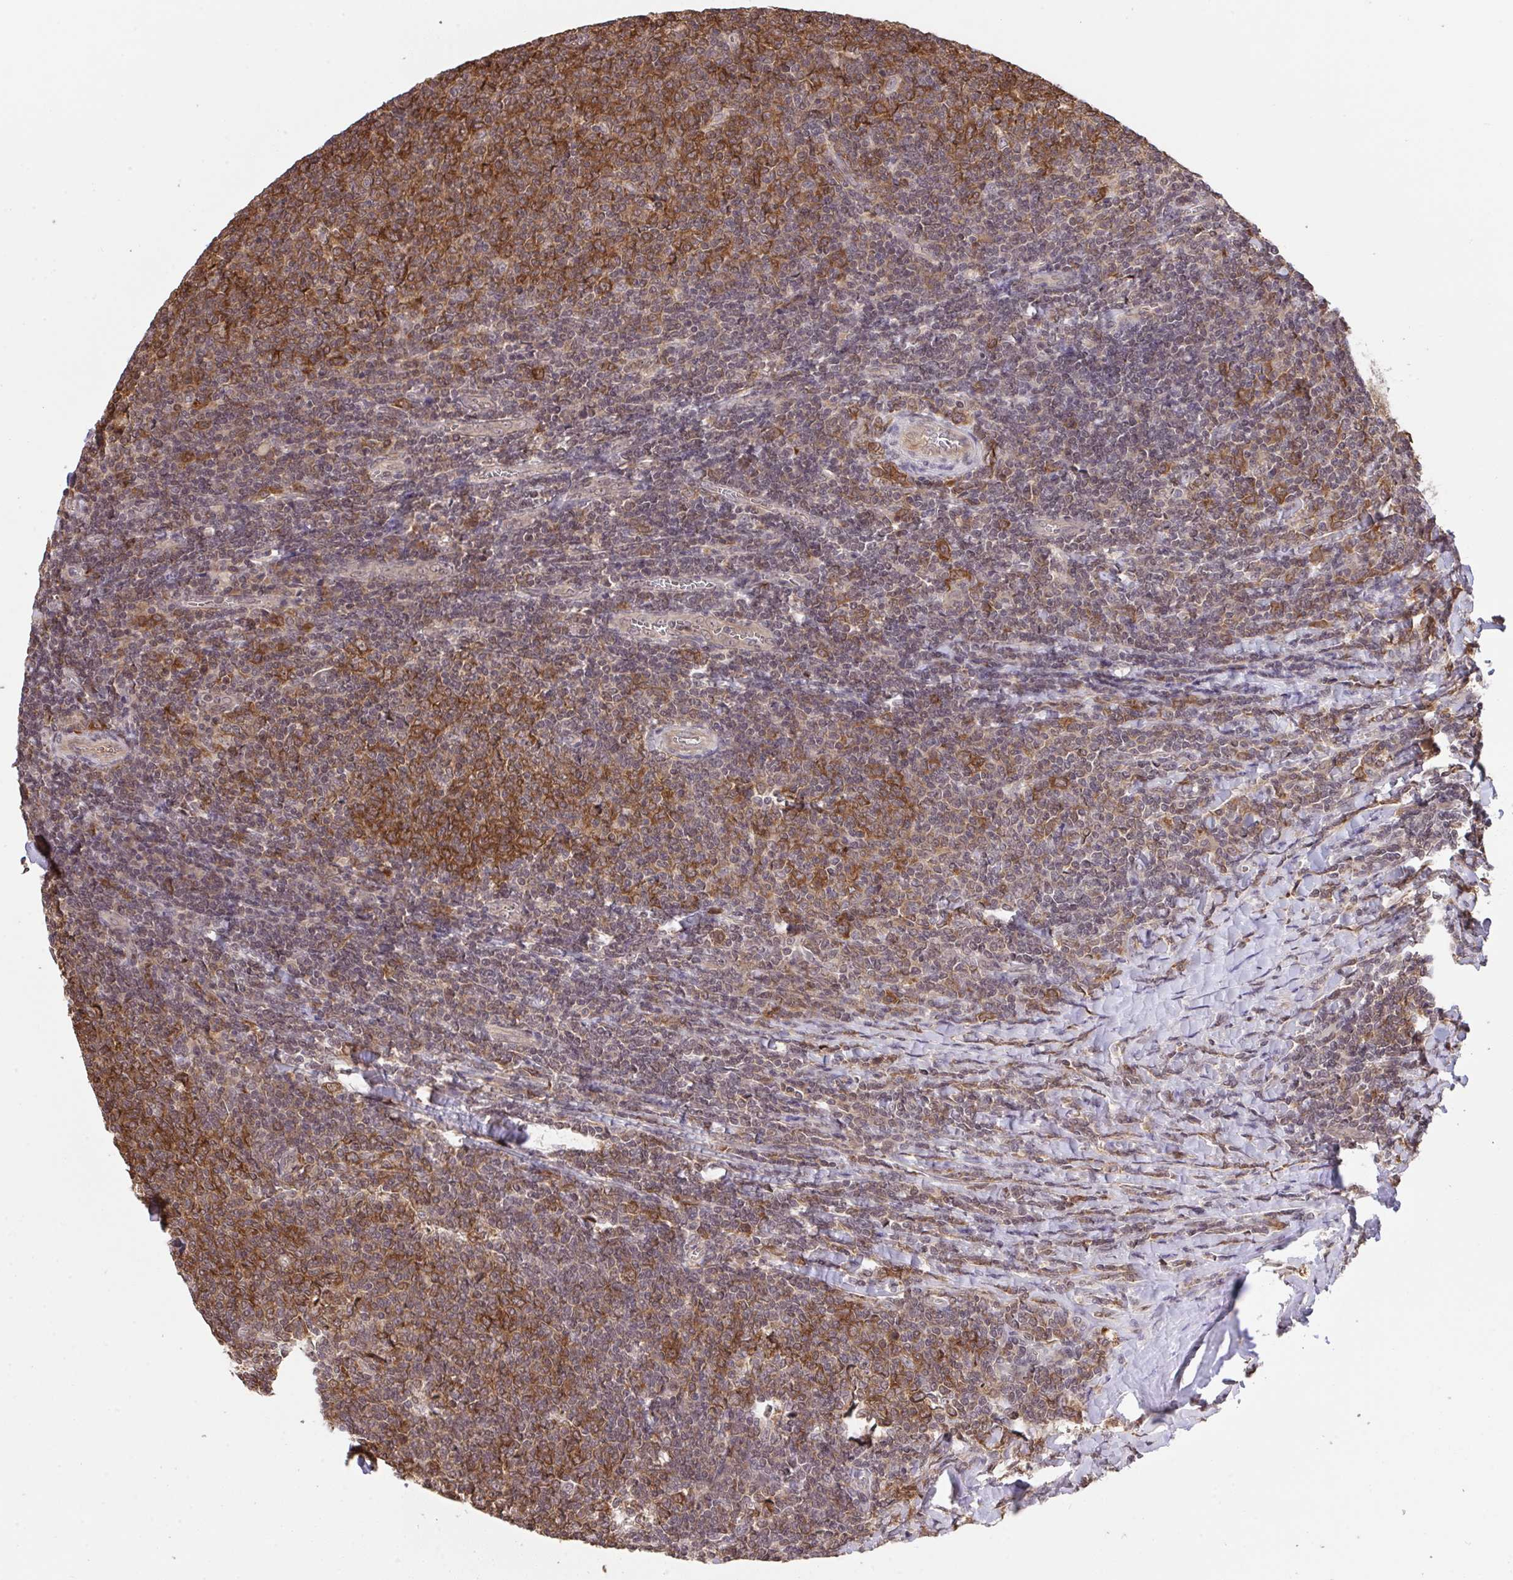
{"staining": {"intensity": "moderate", "quantity": "25%-75%", "location": "cytoplasmic/membranous"}, "tissue": "lymphoma", "cell_type": "Tumor cells", "image_type": "cancer", "snomed": [{"axis": "morphology", "description": "Malignant lymphoma, non-Hodgkin's type, Low grade"}, {"axis": "topography", "description": "Lymph node"}], "caption": "Tumor cells show medium levels of moderate cytoplasmic/membranous positivity in about 25%-75% of cells in lymphoma. Using DAB (brown) and hematoxylin (blue) stains, captured at high magnification using brightfield microscopy.", "gene": "C12orf57", "patient": {"sex": "male", "age": 52}}